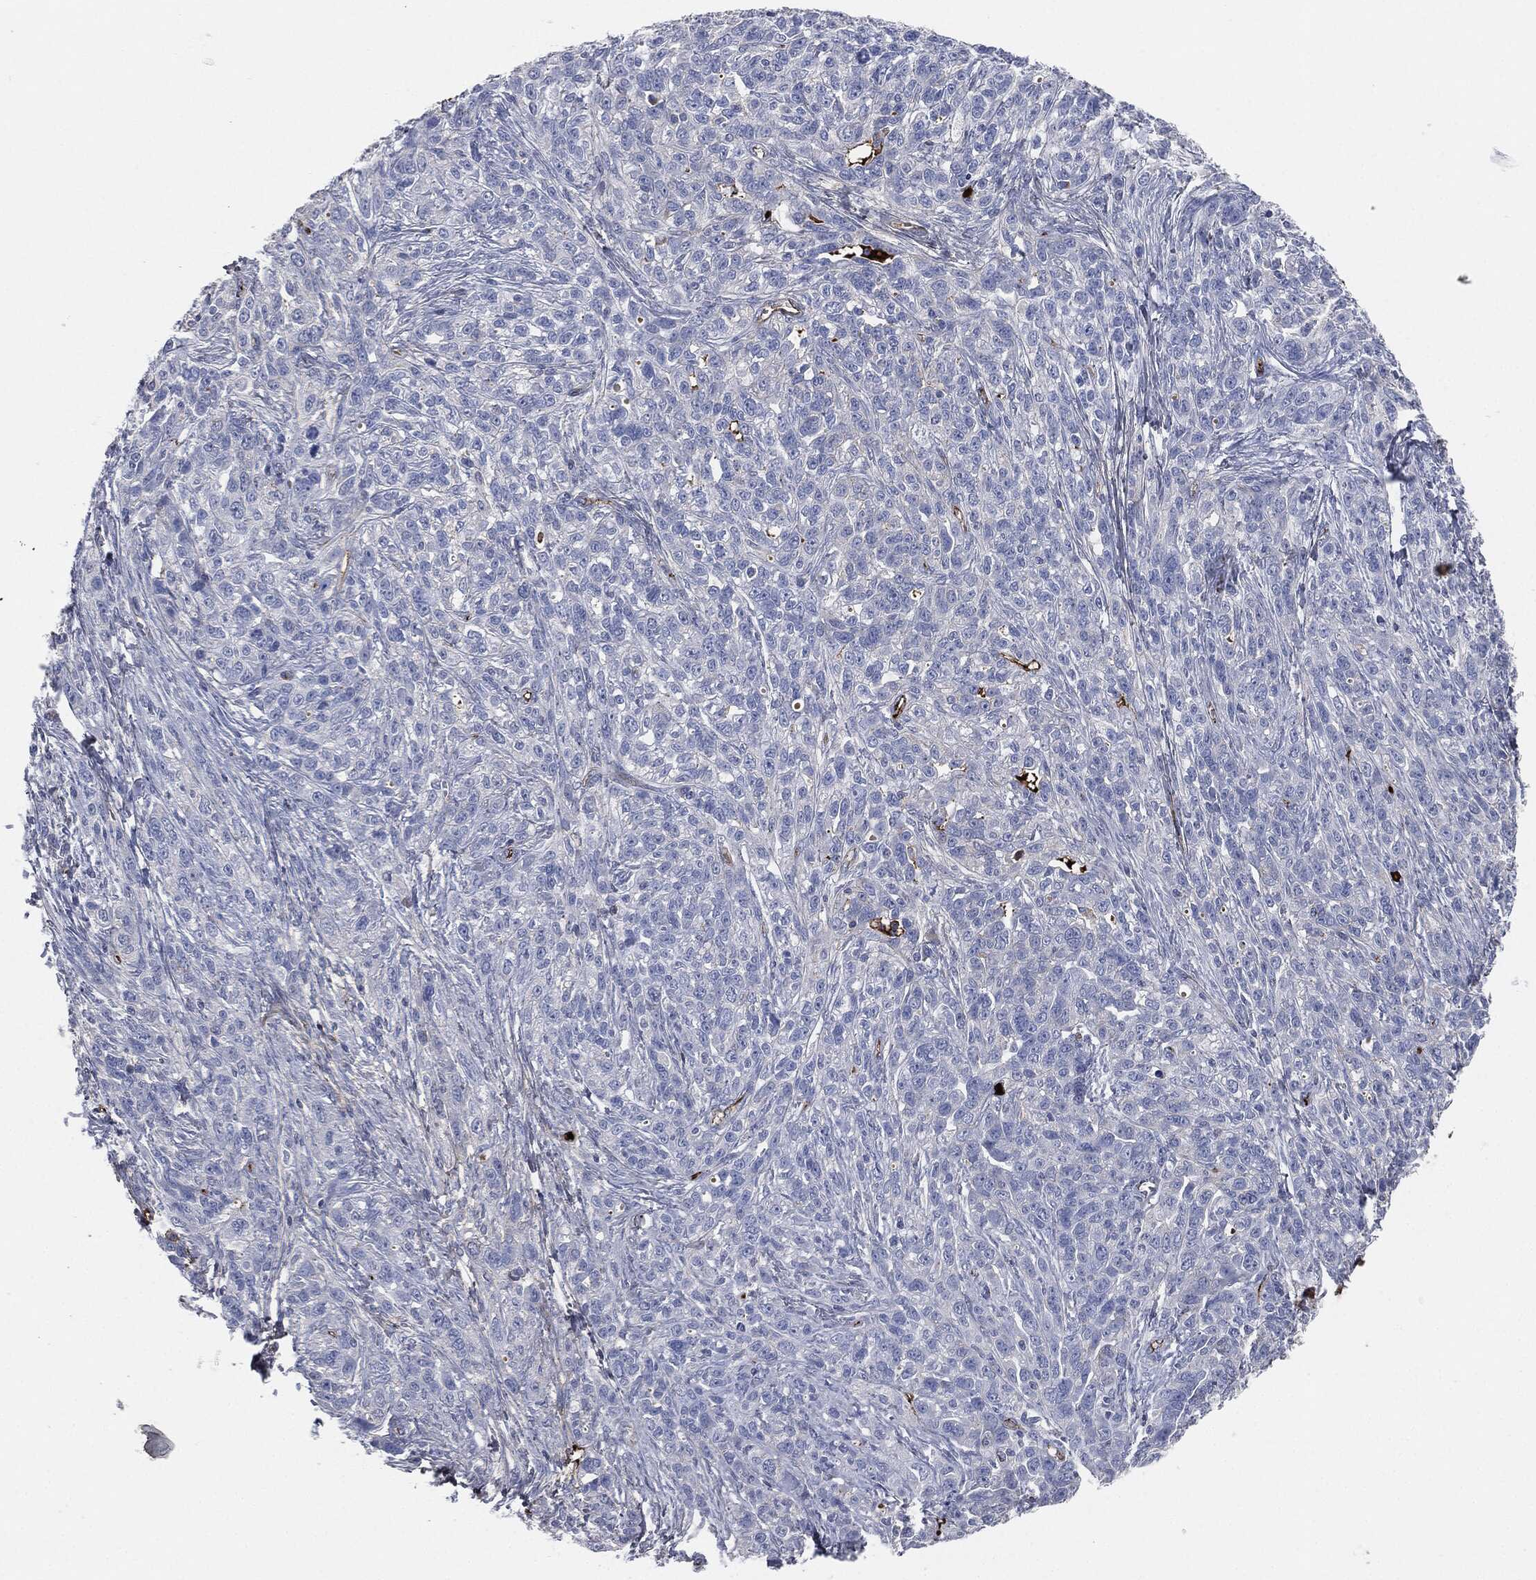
{"staining": {"intensity": "negative", "quantity": "none", "location": "none"}, "tissue": "ovarian cancer", "cell_type": "Tumor cells", "image_type": "cancer", "snomed": [{"axis": "morphology", "description": "Cystadenocarcinoma, serous, NOS"}, {"axis": "topography", "description": "Ovary"}], "caption": "An image of human serous cystadenocarcinoma (ovarian) is negative for staining in tumor cells. (Stains: DAB IHC with hematoxylin counter stain, Microscopy: brightfield microscopy at high magnification).", "gene": "APOB", "patient": {"sex": "female", "age": 71}}